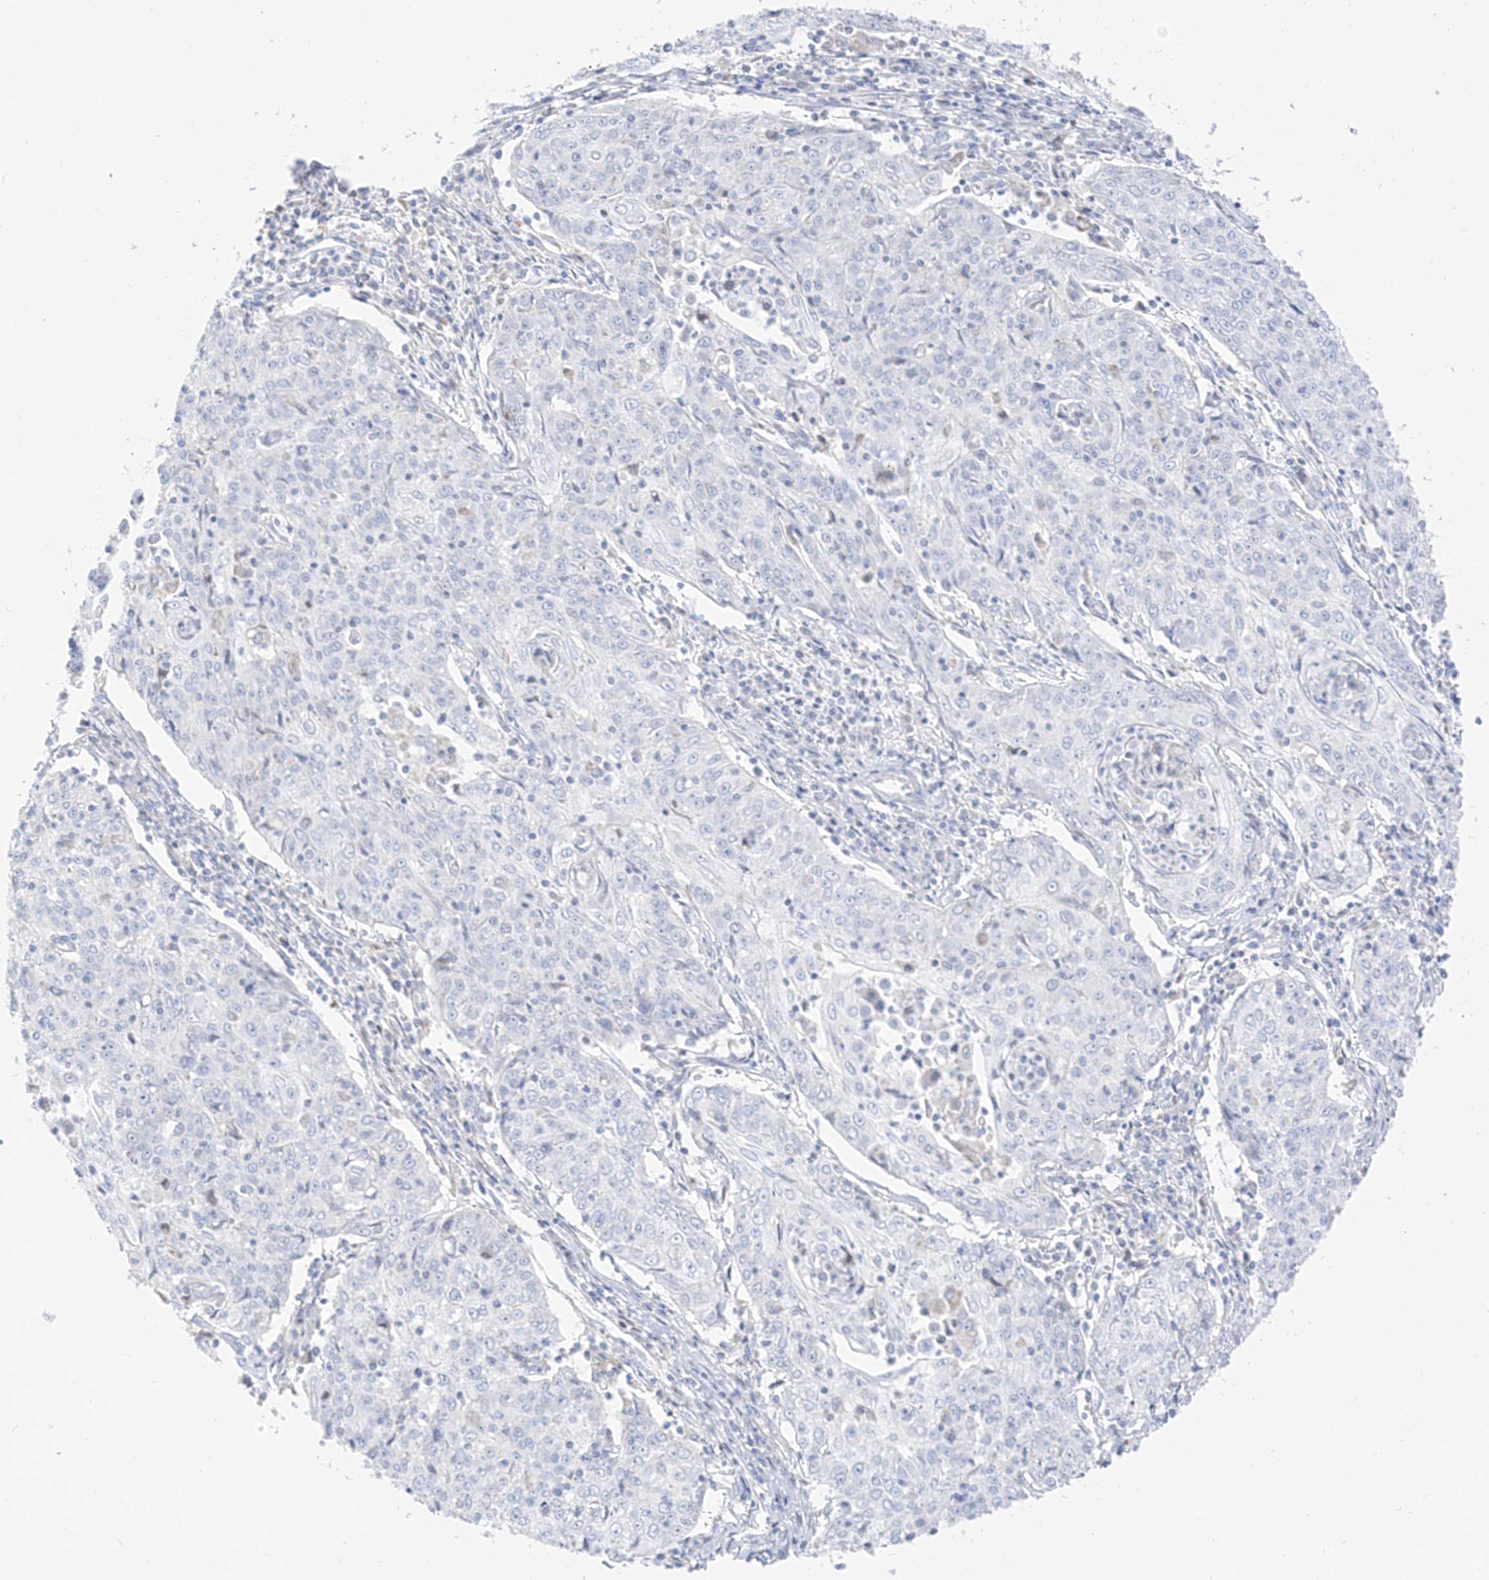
{"staining": {"intensity": "negative", "quantity": "none", "location": "none"}, "tissue": "cervical cancer", "cell_type": "Tumor cells", "image_type": "cancer", "snomed": [{"axis": "morphology", "description": "Squamous cell carcinoma, NOS"}, {"axis": "topography", "description": "Cervix"}], "caption": "The photomicrograph exhibits no significant staining in tumor cells of squamous cell carcinoma (cervical). The staining is performed using DAB brown chromogen with nuclei counter-stained in using hematoxylin.", "gene": "ETHE1", "patient": {"sex": "female", "age": 48}}